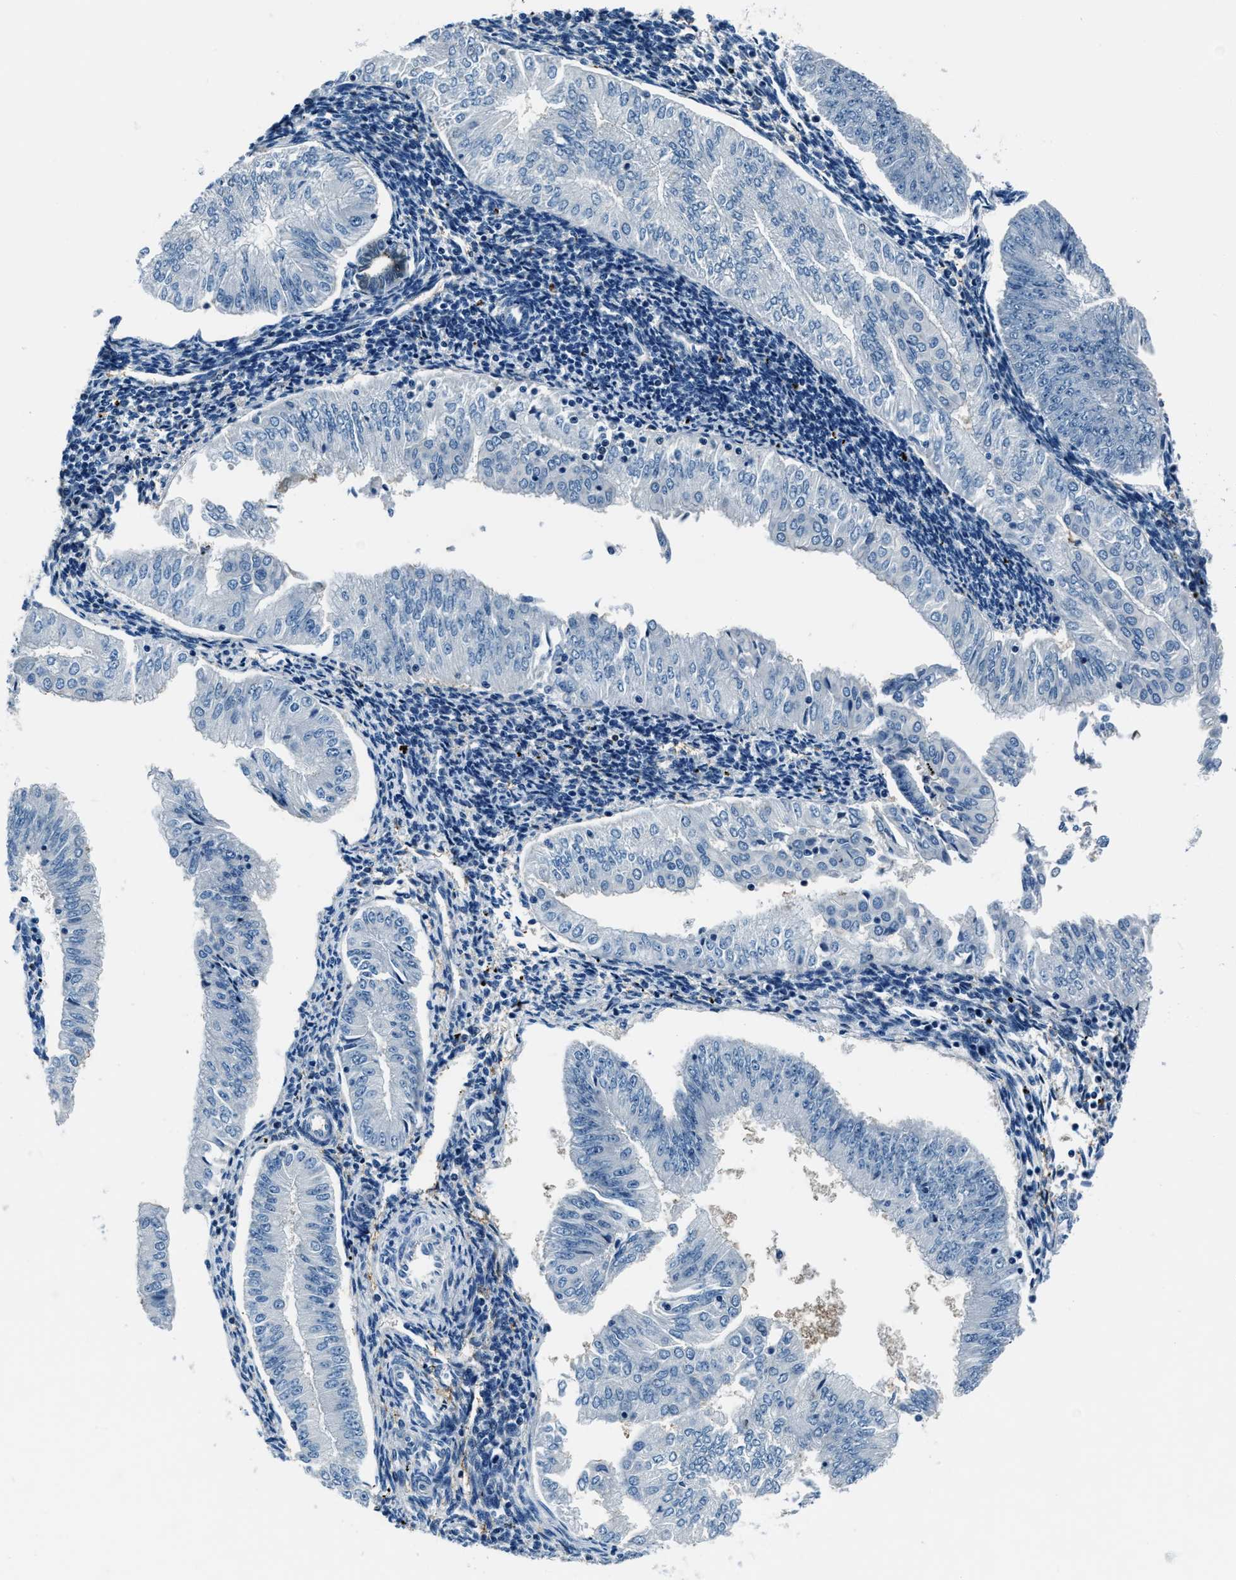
{"staining": {"intensity": "negative", "quantity": "none", "location": "none"}, "tissue": "endometrial cancer", "cell_type": "Tumor cells", "image_type": "cancer", "snomed": [{"axis": "morphology", "description": "Normal tissue, NOS"}, {"axis": "morphology", "description": "Adenocarcinoma, NOS"}, {"axis": "topography", "description": "Endometrium"}], "caption": "There is no significant positivity in tumor cells of endometrial cancer. (DAB immunohistochemistry, high magnification).", "gene": "PTPDC1", "patient": {"sex": "female", "age": 53}}